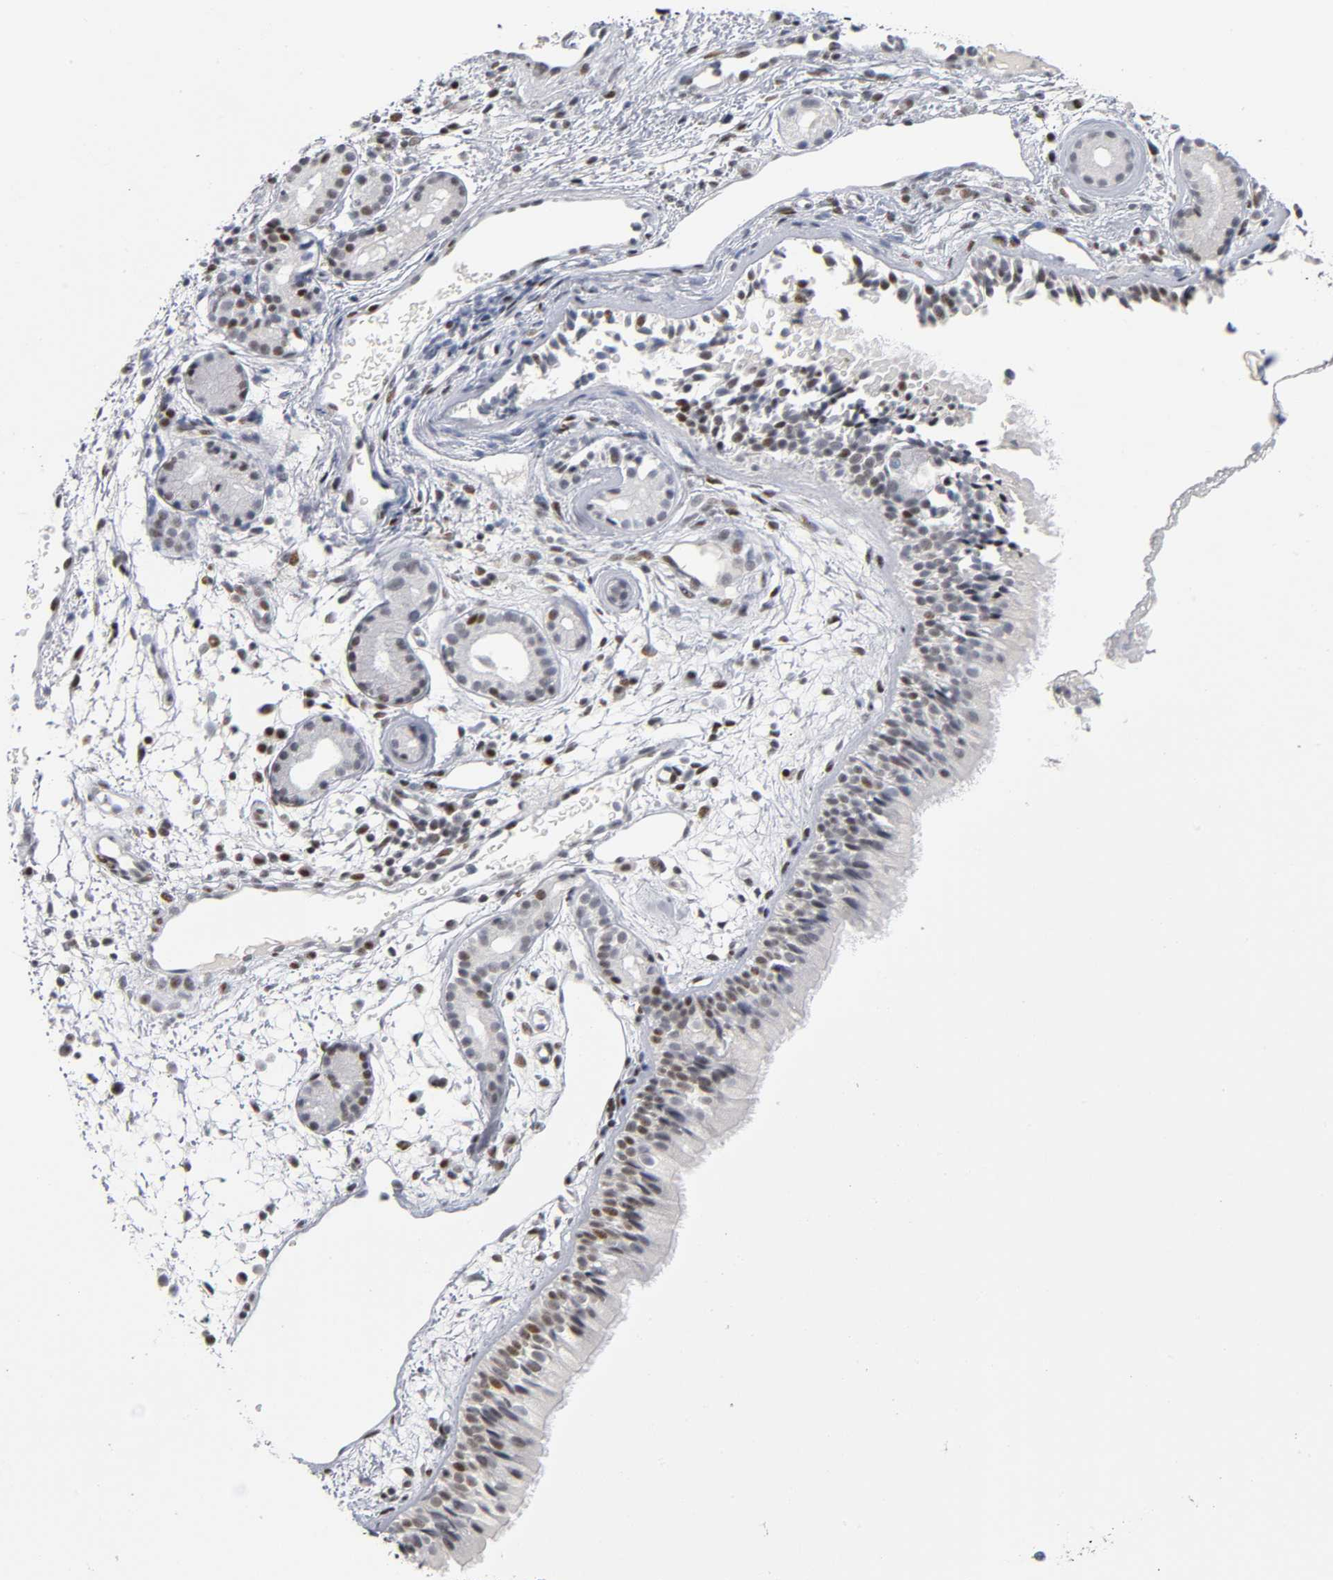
{"staining": {"intensity": "moderate", "quantity": ">75%", "location": "nuclear"}, "tissue": "nasopharynx", "cell_type": "Respiratory epithelial cells", "image_type": "normal", "snomed": [{"axis": "morphology", "description": "Normal tissue, NOS"}, {"axis": "morphology", "description": "Inflammation, NOS"}, {"axis": "topography", "description": "Nasopharynx"}], "caption": "Moderate nuclear staining is appreciated in approximately >75% of respiratory epithelial cells in normal nasopharynx. (Stains: DAB in brown, nuclei in blue, Microscopy: brightfield microscopy at high magnification).", "gene": "SP3", "patient": {"sex": "female", "age": 55}}